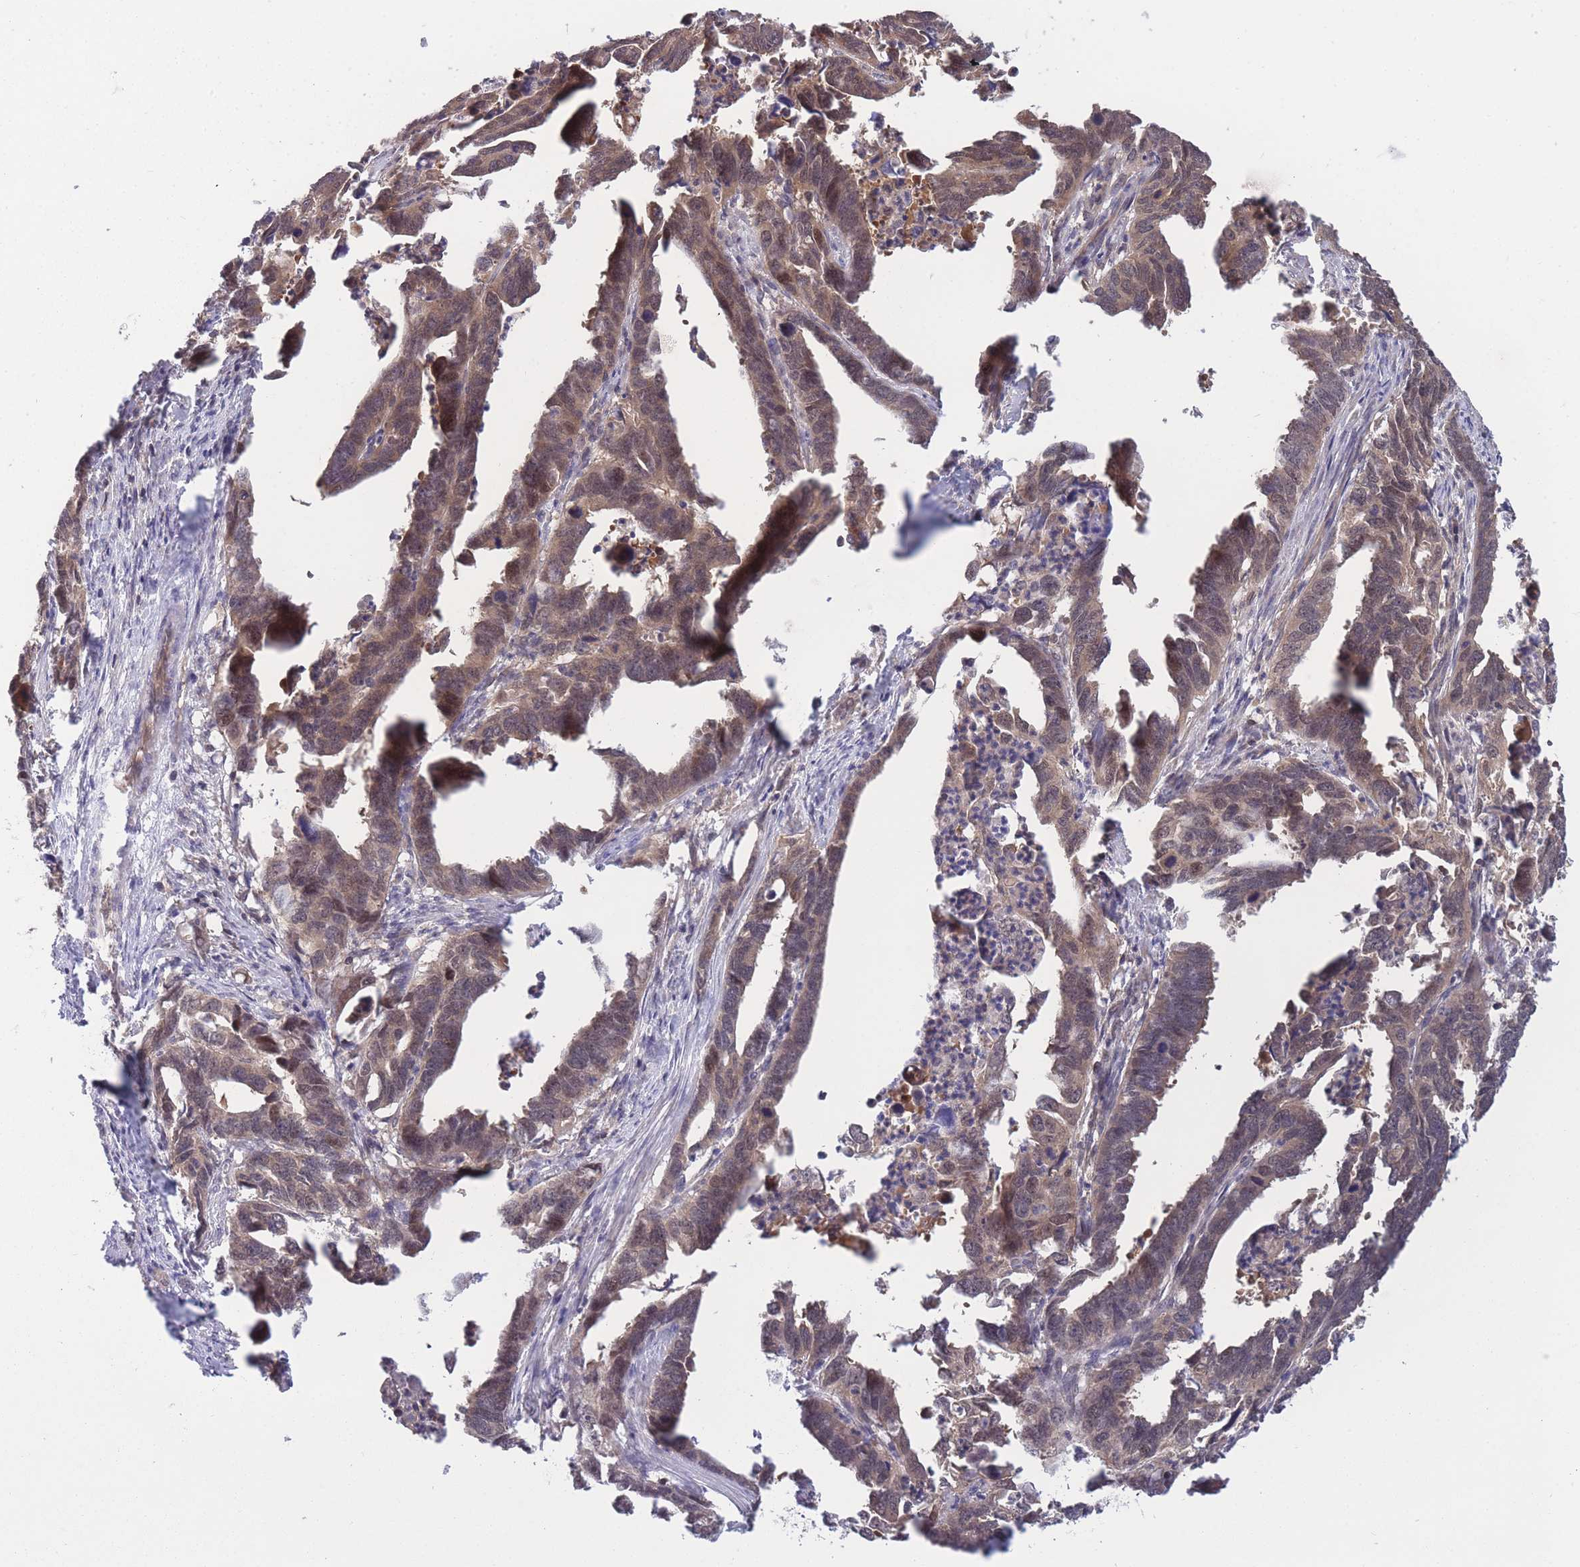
{"staining": {"intensity": "moderate", "quantity": ">75%", "location": "cytoplasmic/membranous,nuclear"}, "tissue": "endometrial cancer", "cell_type": "Tumor cells", "image_type": "cancer", "snomed": [{"axis": "morphology", "description": "Adenocarcinoma, NOS"}, {"axis": "topography", "description": "Endometrium"}], "caption": "The immunohistochemical stain labels moderate cytoplasmic/membranous and nuclear staining in tumor cells of endometrial adenocarcinoma tissue.", "gene": "UBE2N", "patient": {"sex": "female", "age": 65}}